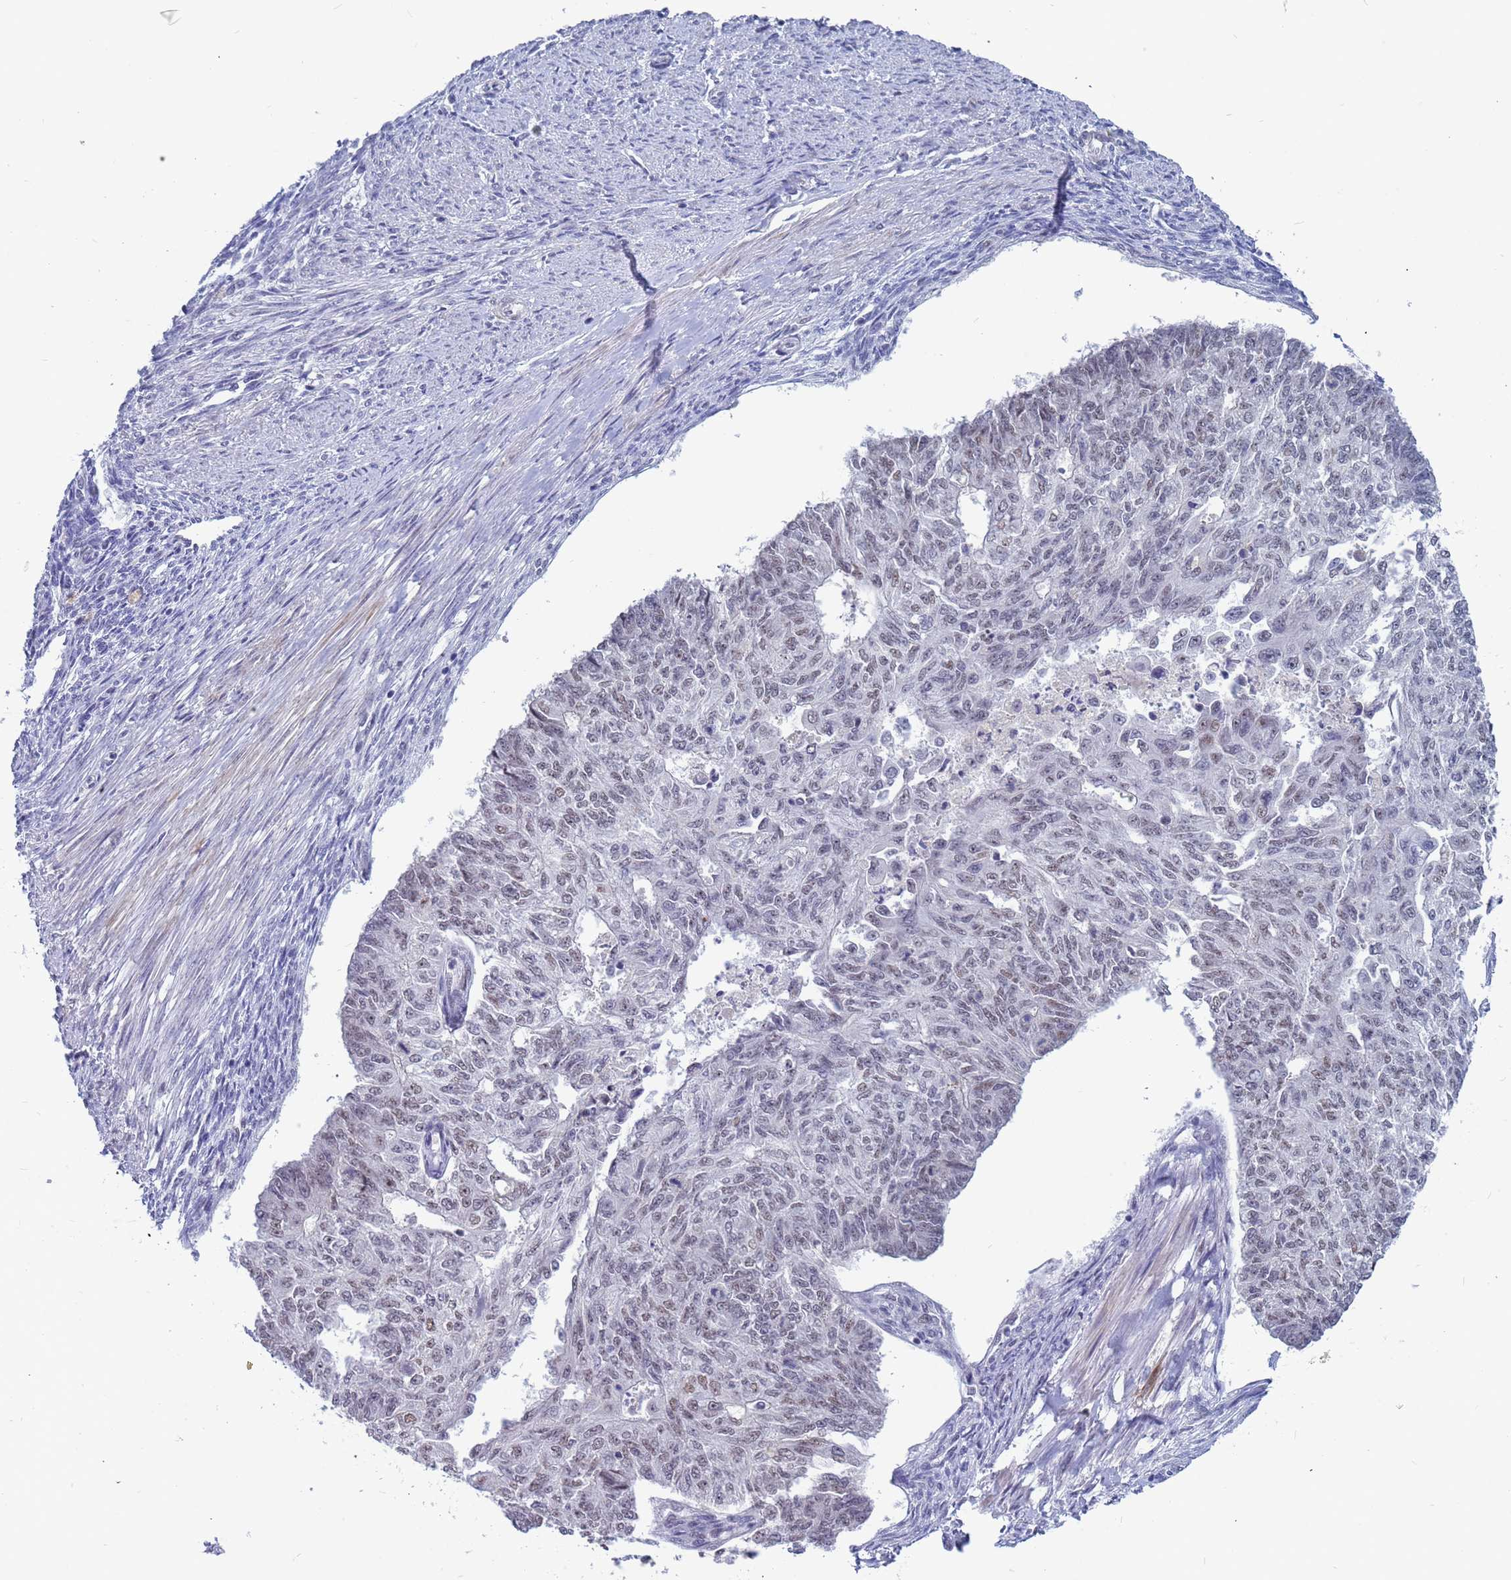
{"staining": {"intensity": "weak", "quantity": "25%-75%", "location": "nuclear"}, "tissue": "endometrial cancer", "cell_type": "Tumor cells", "image_type": "cancer", "snomed": [{"axis": "morphology", "description": "Adenocarcinoma, NOS"}, {"axis": "topography", "description": "Endometrium"}], "caption": "Adenocarcinoma (endometrial) tissue shows weak nuclear staining in about 25%-75% of tumor cells The staining was performed using DAB to visualize the protein expression in brown, while the nuclei were stained in blue with hematoxylin (Magnification: 20x).", "gene": "CXorf65", "patient": {"sex": "female", "age": 32}}